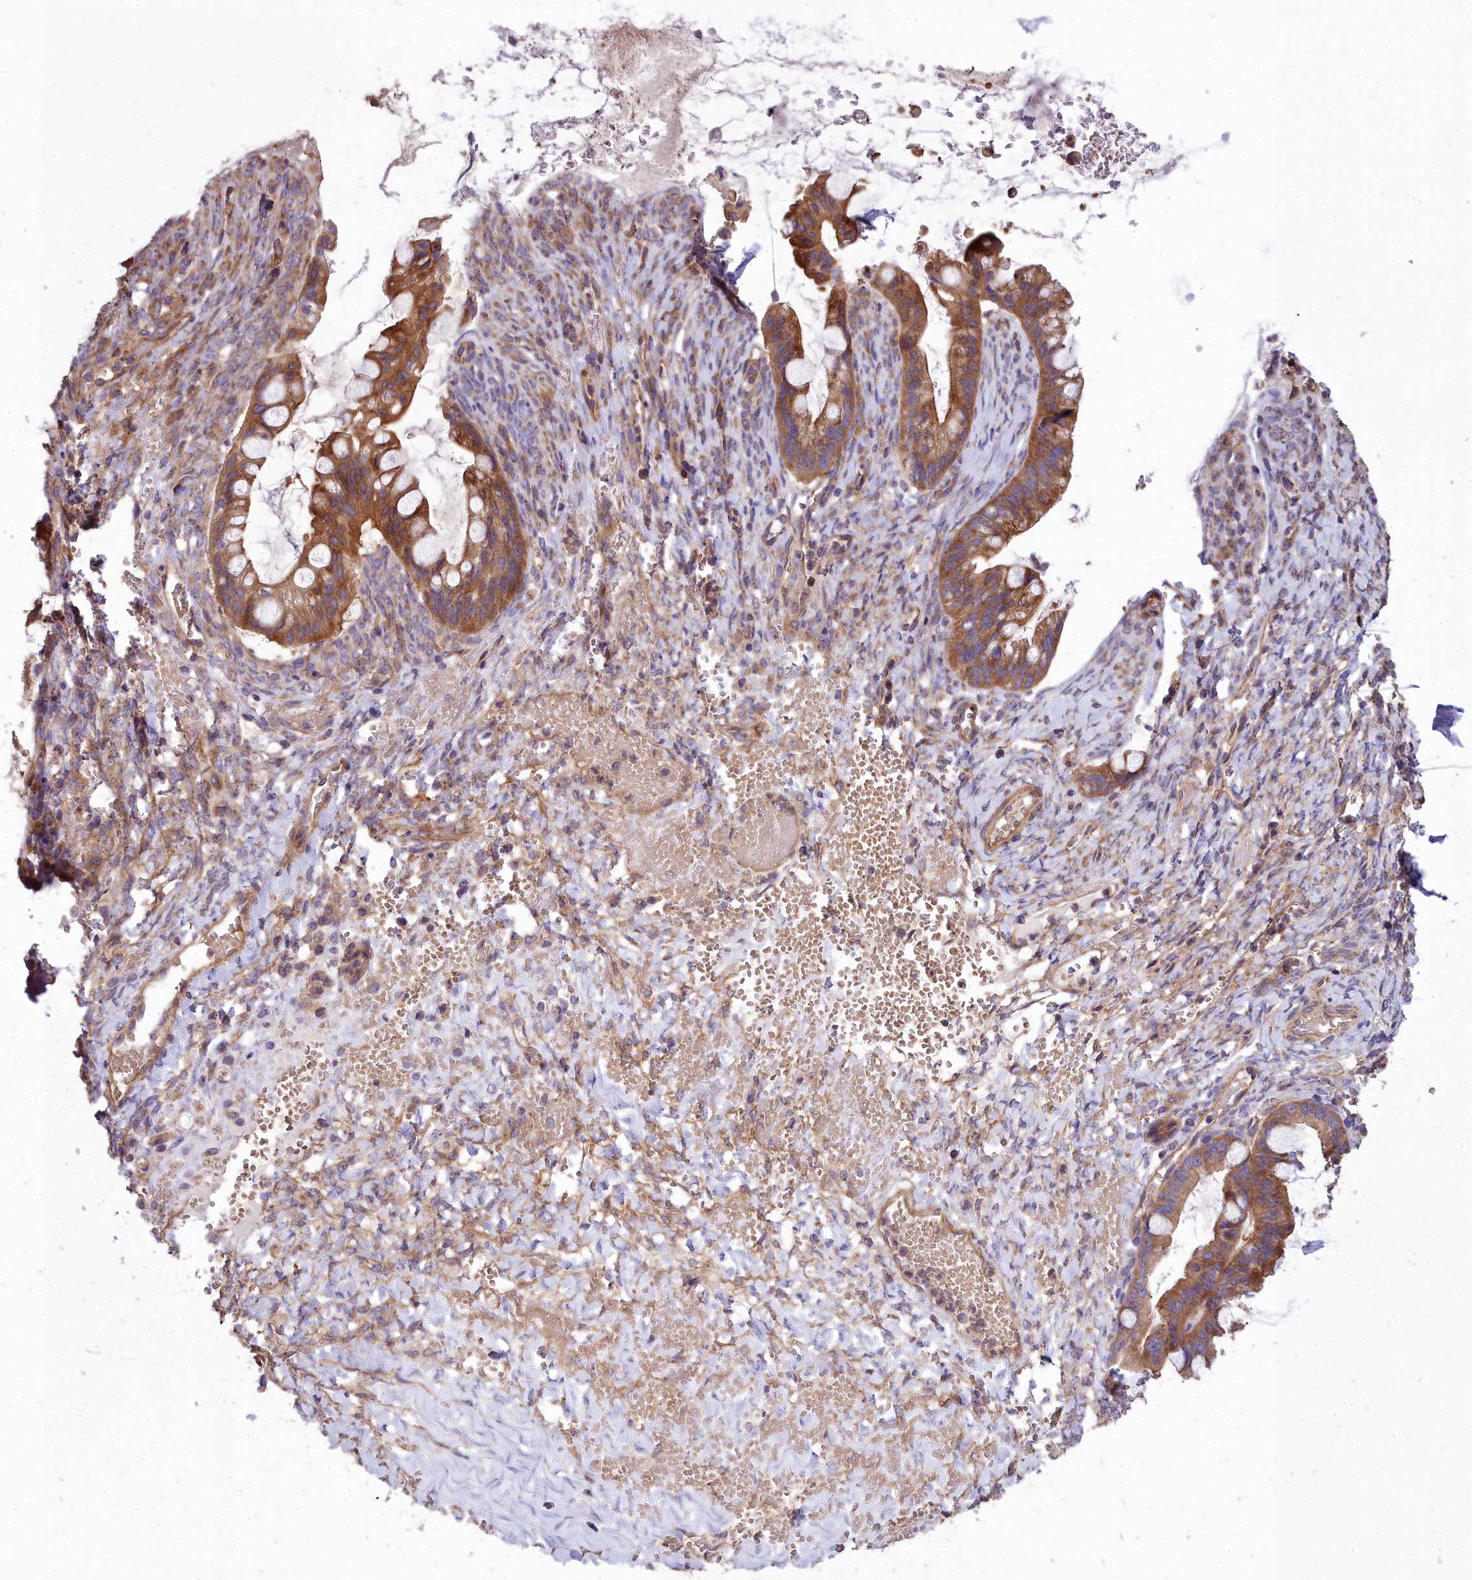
{"staining": {"intensity": "moderate", "quantity": ">75%", "location": "cytoplasmic/membranous"}, "tissue": "ovarian cancer", "cell_type": "Tumor cells", "image_type": "cancer", "snomed": [{"axis": "morphology", "description": "Cystadenocarcinoma, mucinous, NOS"}, {"axis": "topography", "description": "Ovary"}], "caption": "Mucinous cystadenocarcinoma (ovarian) was stained to show a protein in brown. There is medium levels of moderate cytoplasmic/membranous staining in approximately >75% of tumor cells.", "gene": "DCTN3", "patient": {"sex": "female", "age": 73}}